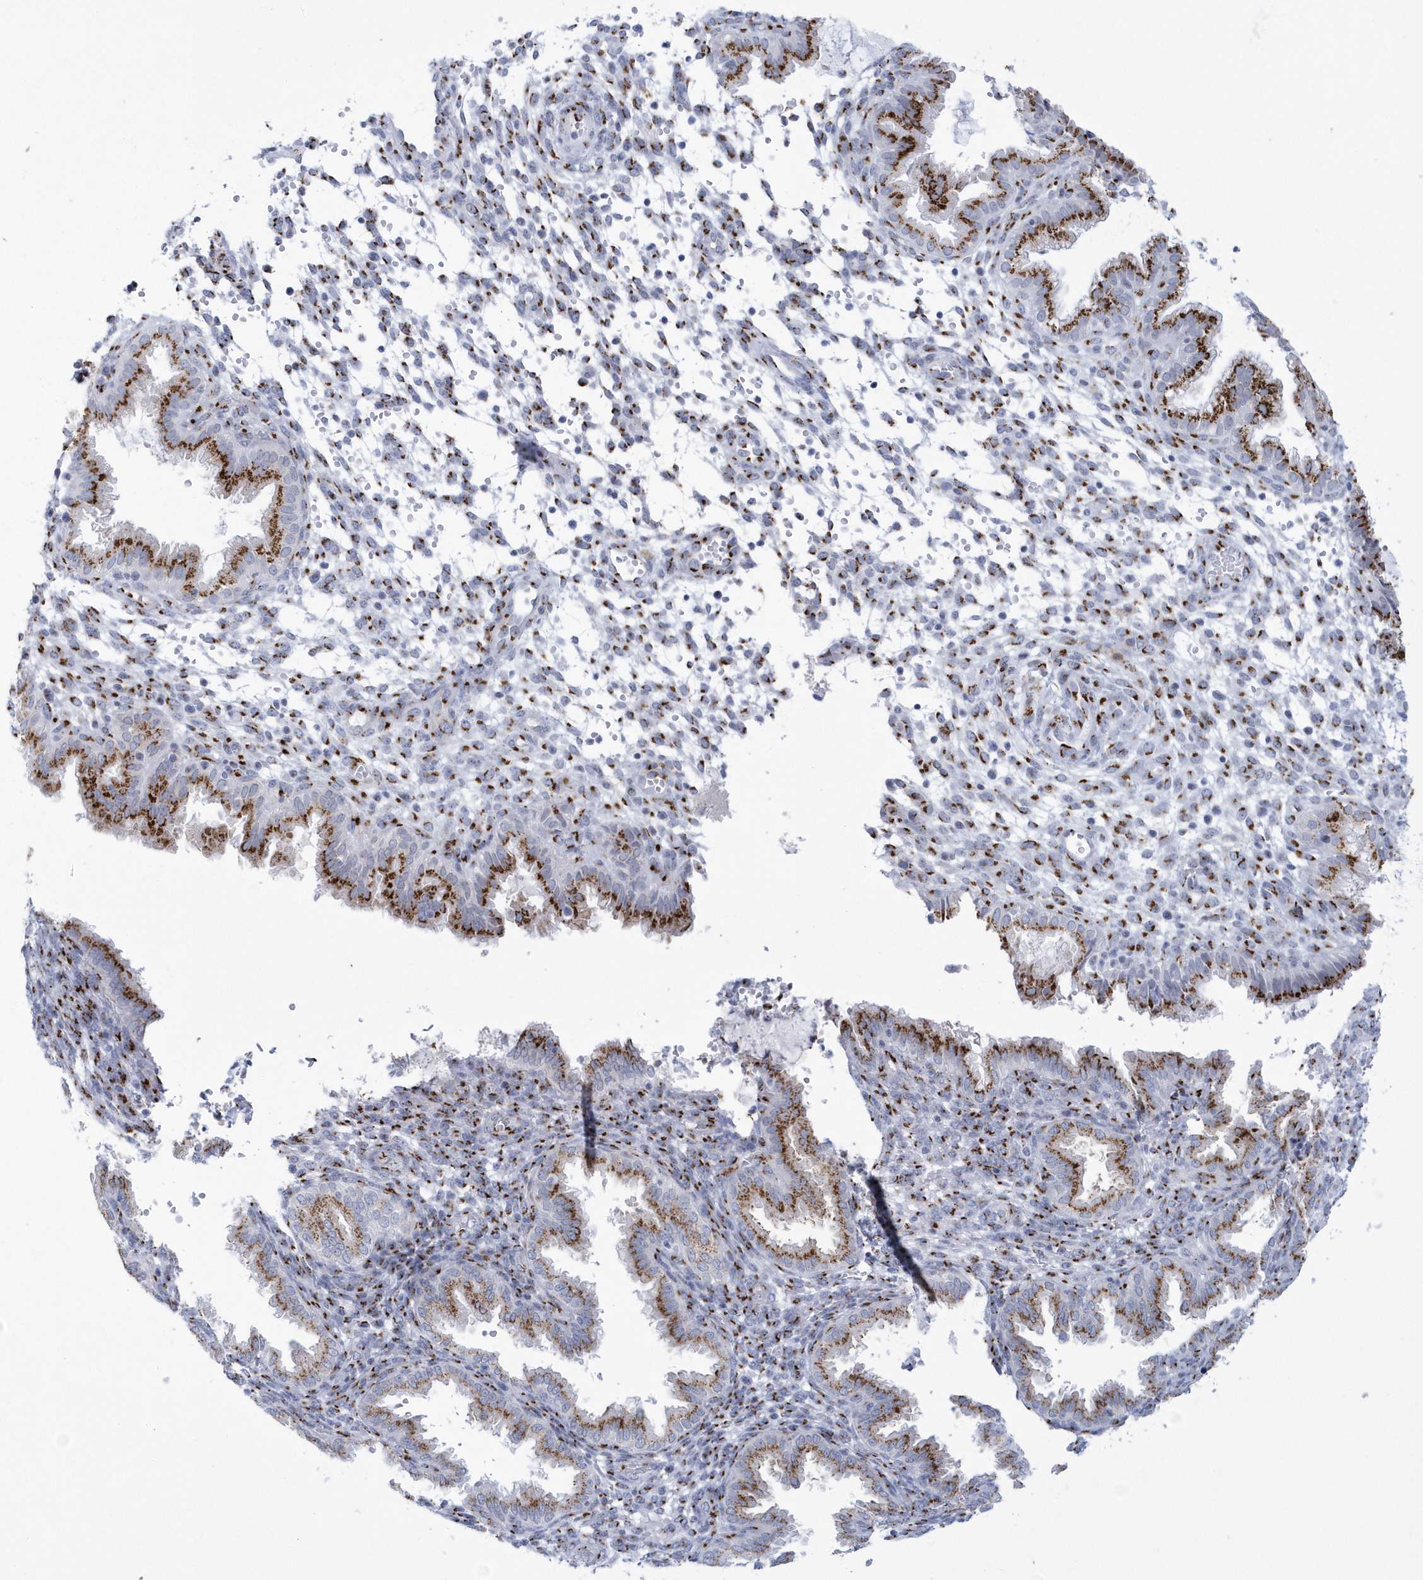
{"staining": {"intensity": "moderate", "quantity": "25%-75%", "location": "cytoplasmic/membranous"}, "tissue": "endometrium", "cell_type": "Cells in endometrial stroma", "image_type": "normal", "snomed": [{"axis": "morphology", "description": "Normal tissue, NOS"}, {"axis": "topography", "description": "Endometrium"}], "caption": "Moderate cytoplasmic/membranous protein positivity is present in about 25%-75% of cells in endometrial stroma in endometrium.", "gene": "SLX9", "patient": {"sex": "female", "age": 33}}